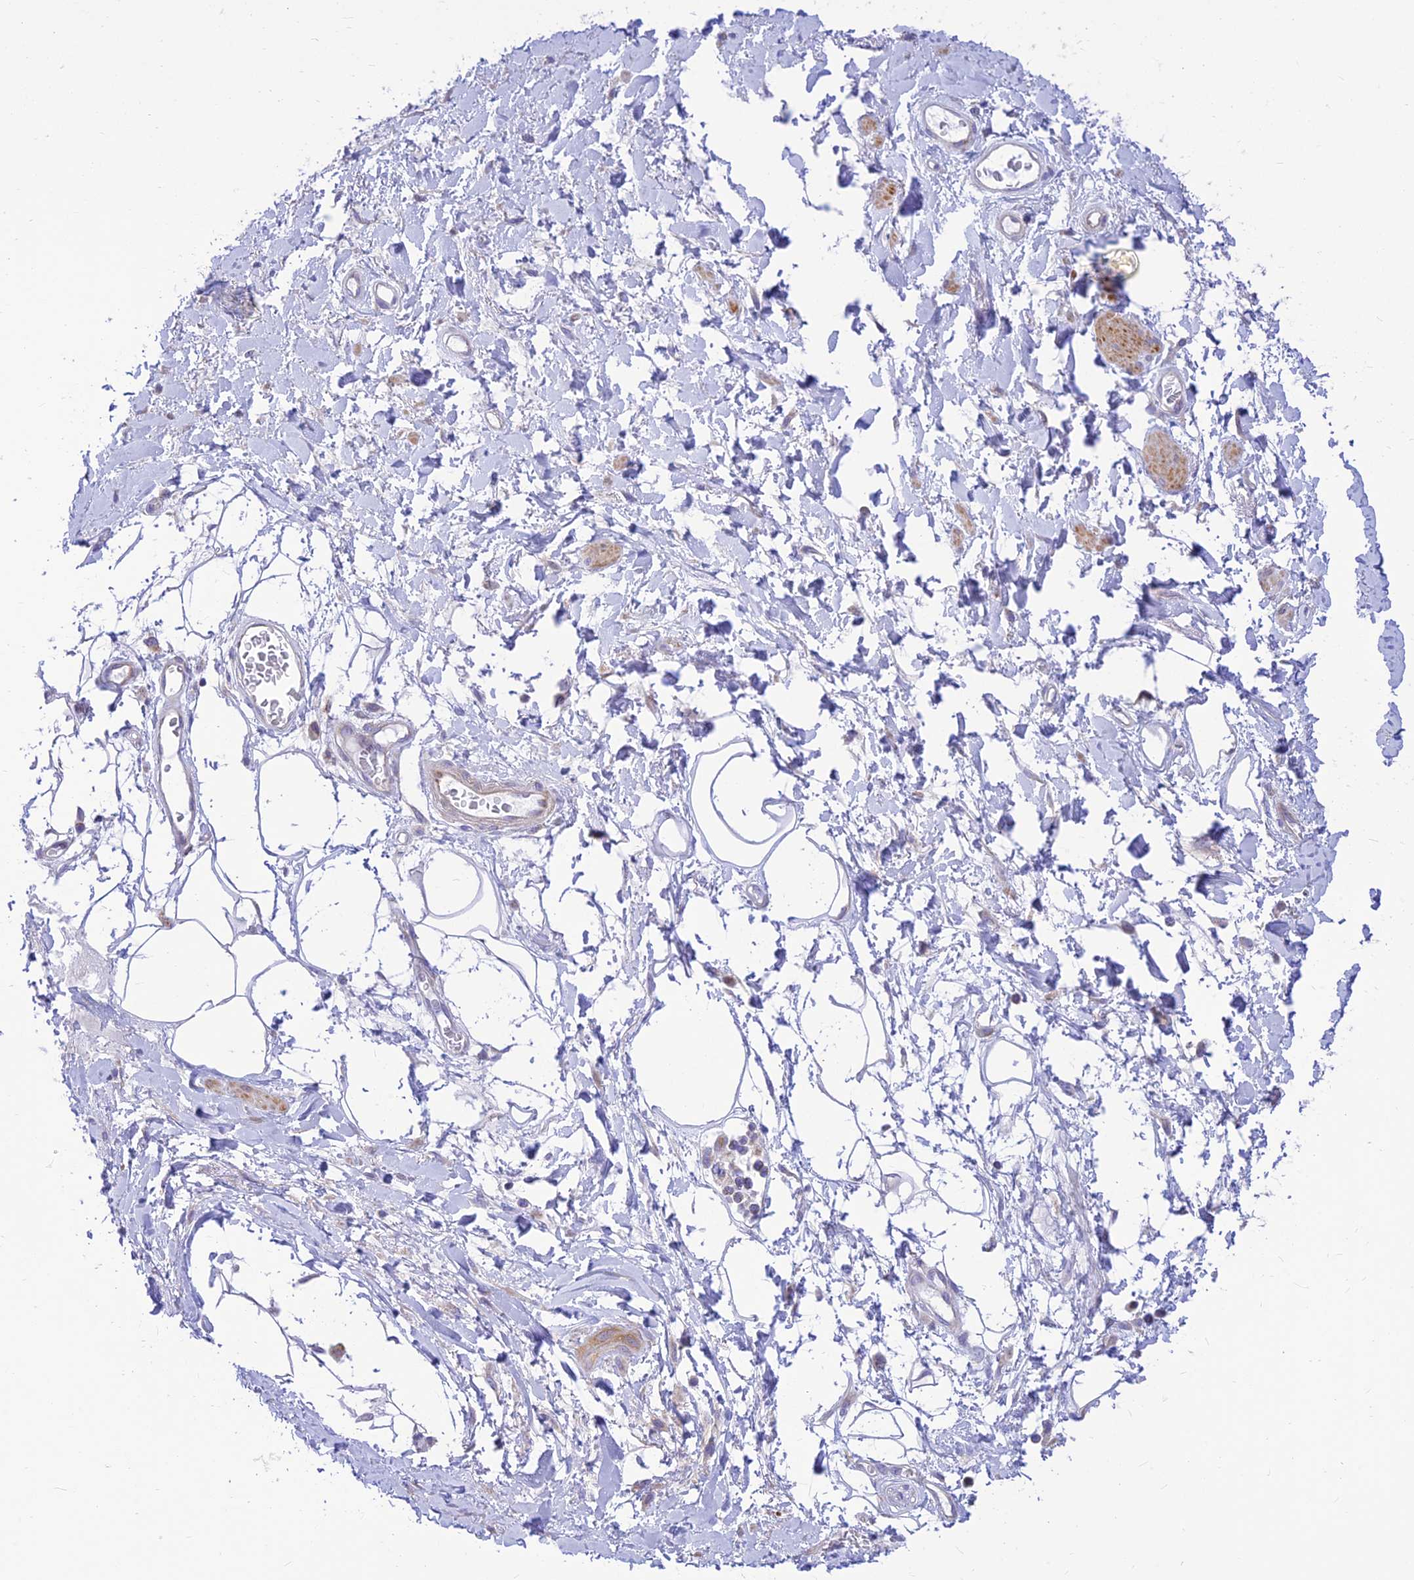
{"staining": {"intensity": "negative", "quantity": "none", "location": "none"}, "tissue": "adipose tissue", "cell_type": "Adipocytes", "image_type": "normal", "snomed": [{"axis": "morphology", "description": "Normal tissue, NOS"}, {"axis": "morphology", "description": "Adenocarcinoma, NOS"}, {"axis": "topography", "description": "Rectum"}, {"axis": "topography", "description": "Vagina"}, {"axis": "topography", "description": "Peripheral nerve tissue"}], "caption": "Immunohistochemistry (IHC) of normal adipose tissue exhibits no expression in adipocytes.", "gene": "FAM186B", "patient": {"sex": "female", "age": 71}}